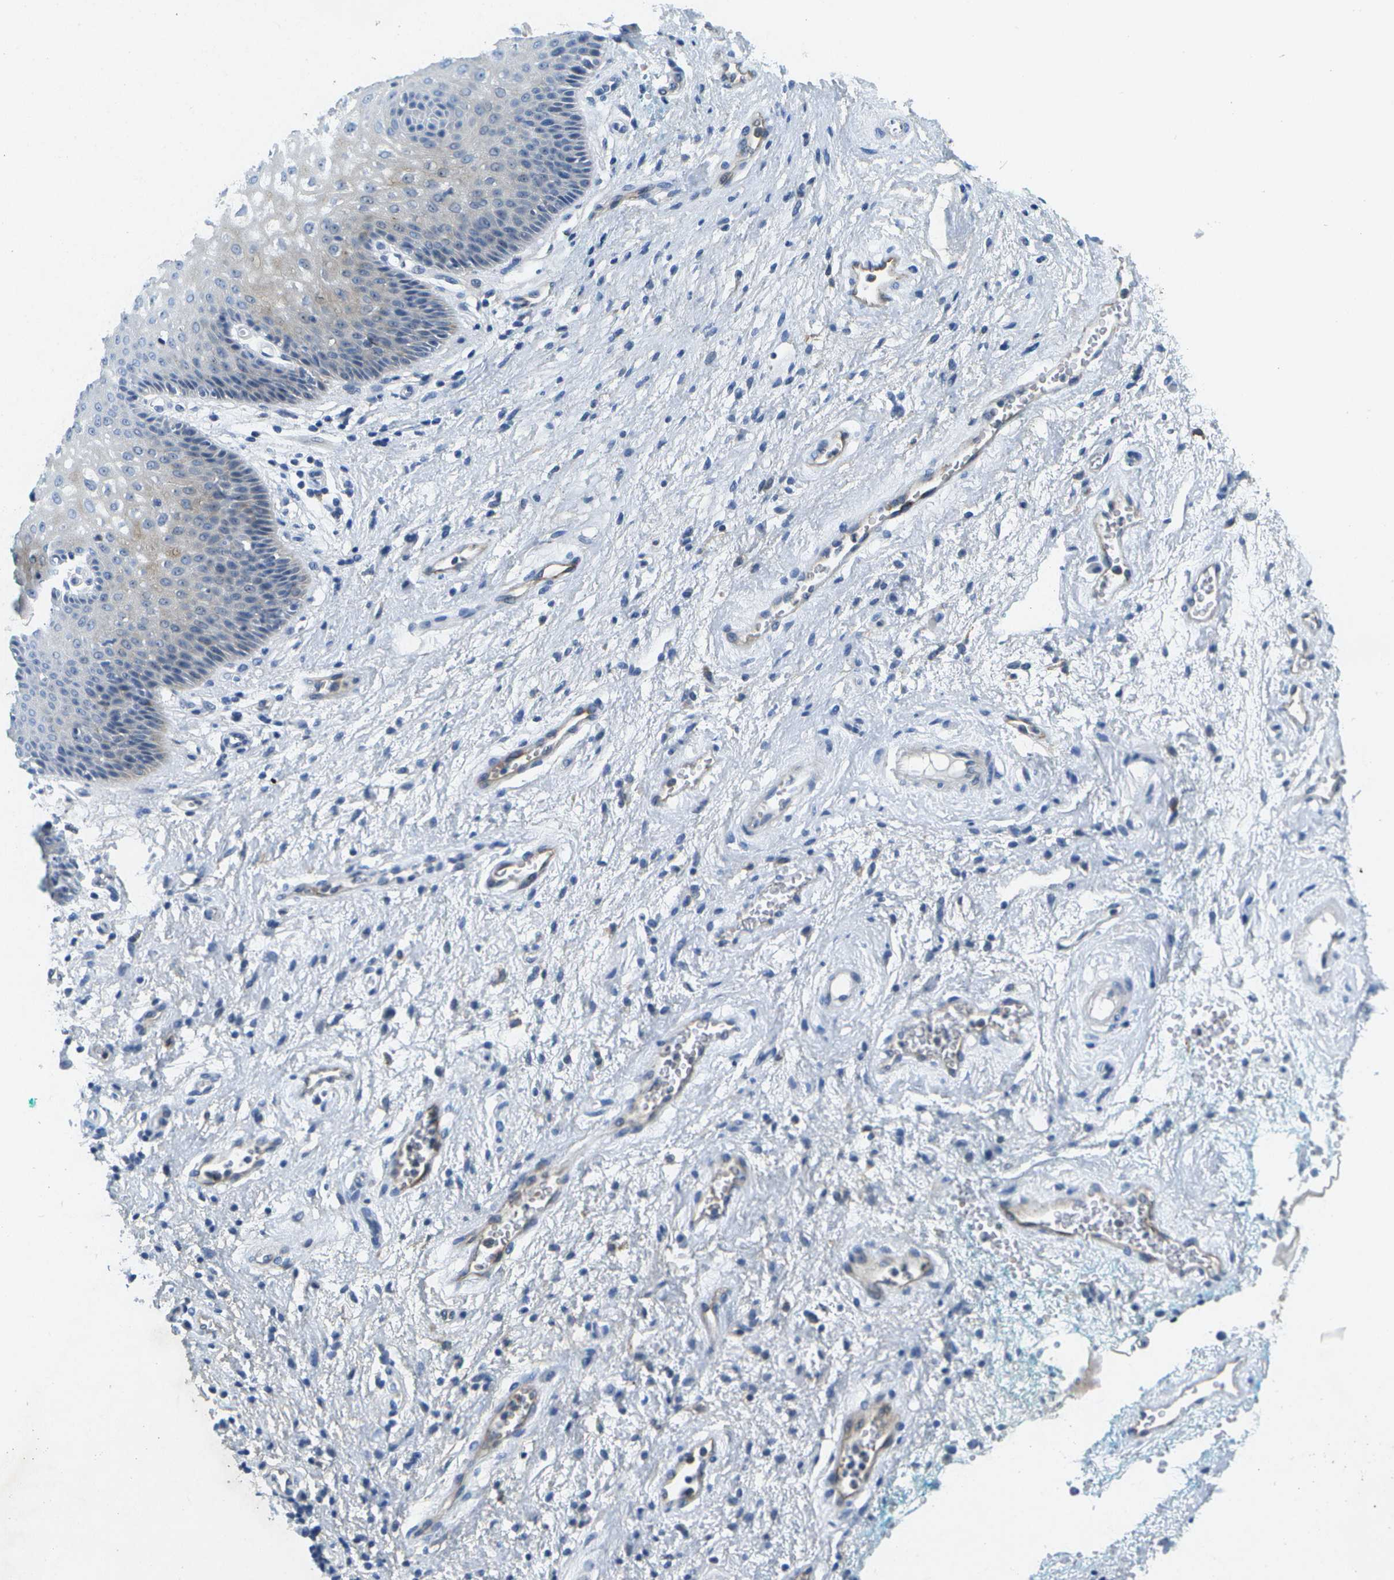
{"staining": {"intensity": "weak", "quantity": "<25%", "location": "cytoplasmic/membranous"}, "tissue": "vagina", "cell_type": "Squamous epithelial cells", "image_type": "normal", "snomed": [{"axis": "morphology", "description": "Normal tissue, NOS"}, {"axis": "topography", "description": "Vagina"}], "caption": "Immunohistochemistry photomicrograph of unremarkable human vagina stained for a protein (brown), which exhibits no staining in squamous epithelial cells.", "gene": "LIPG", "patient": {"sex": "female", "age": 34}}